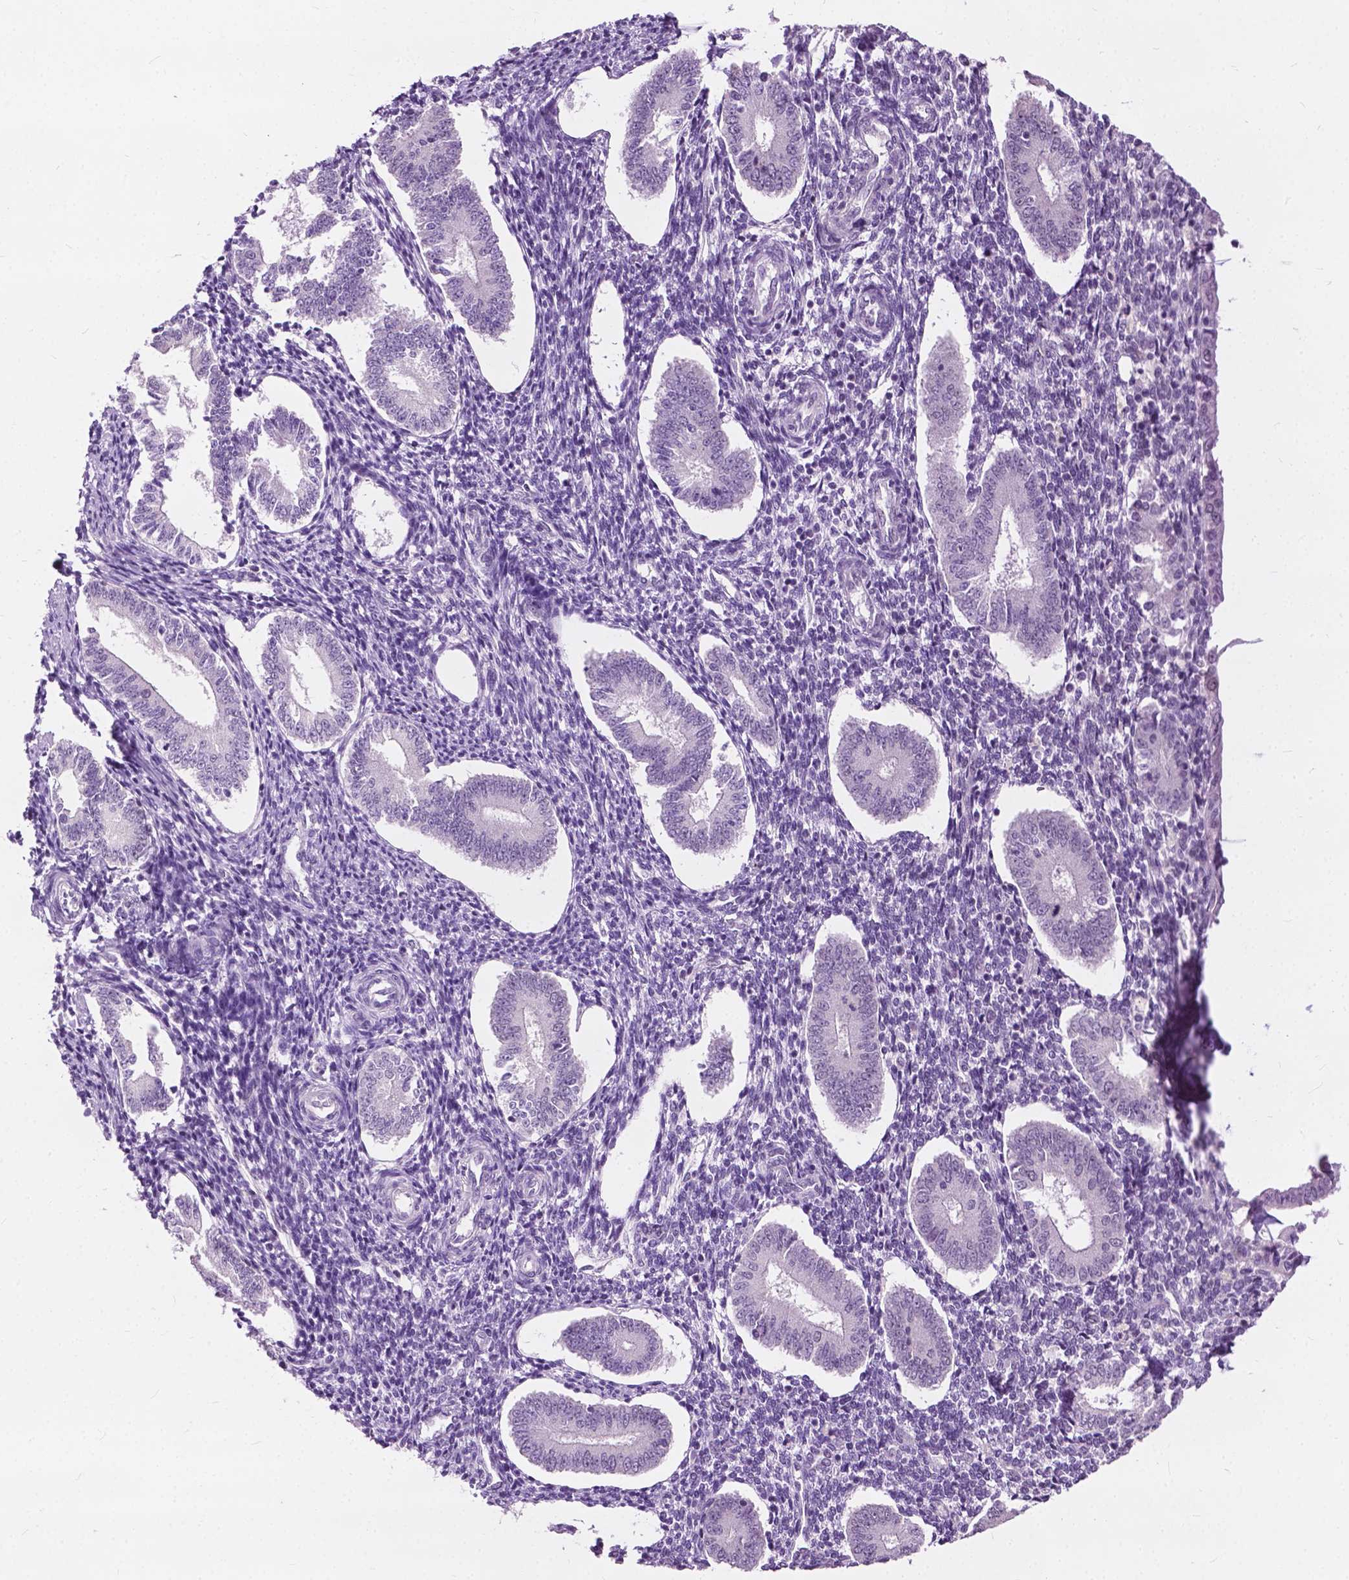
{"staining": {"intensity": "negative", "quantity": "none", "location": "none"}, "tissue": "endometrium", "cell_type": "Cells in endometrial stroma", "image_type": "normal", "snomed": [{"axis": "morphology", "description": "Normal tissue, NOS"}, {"axis": "topography", "description": "Endometrium"}], "caption": "This micrograph is of unremarkable endometrium stained with immunohistochemistry to label a protein in brown with the nuclei are counter-stained blue. There is no expression in cells in endometrial stroma.", "gene": "GPR37L1", "patient": {"sex": "female", "age": 40}}